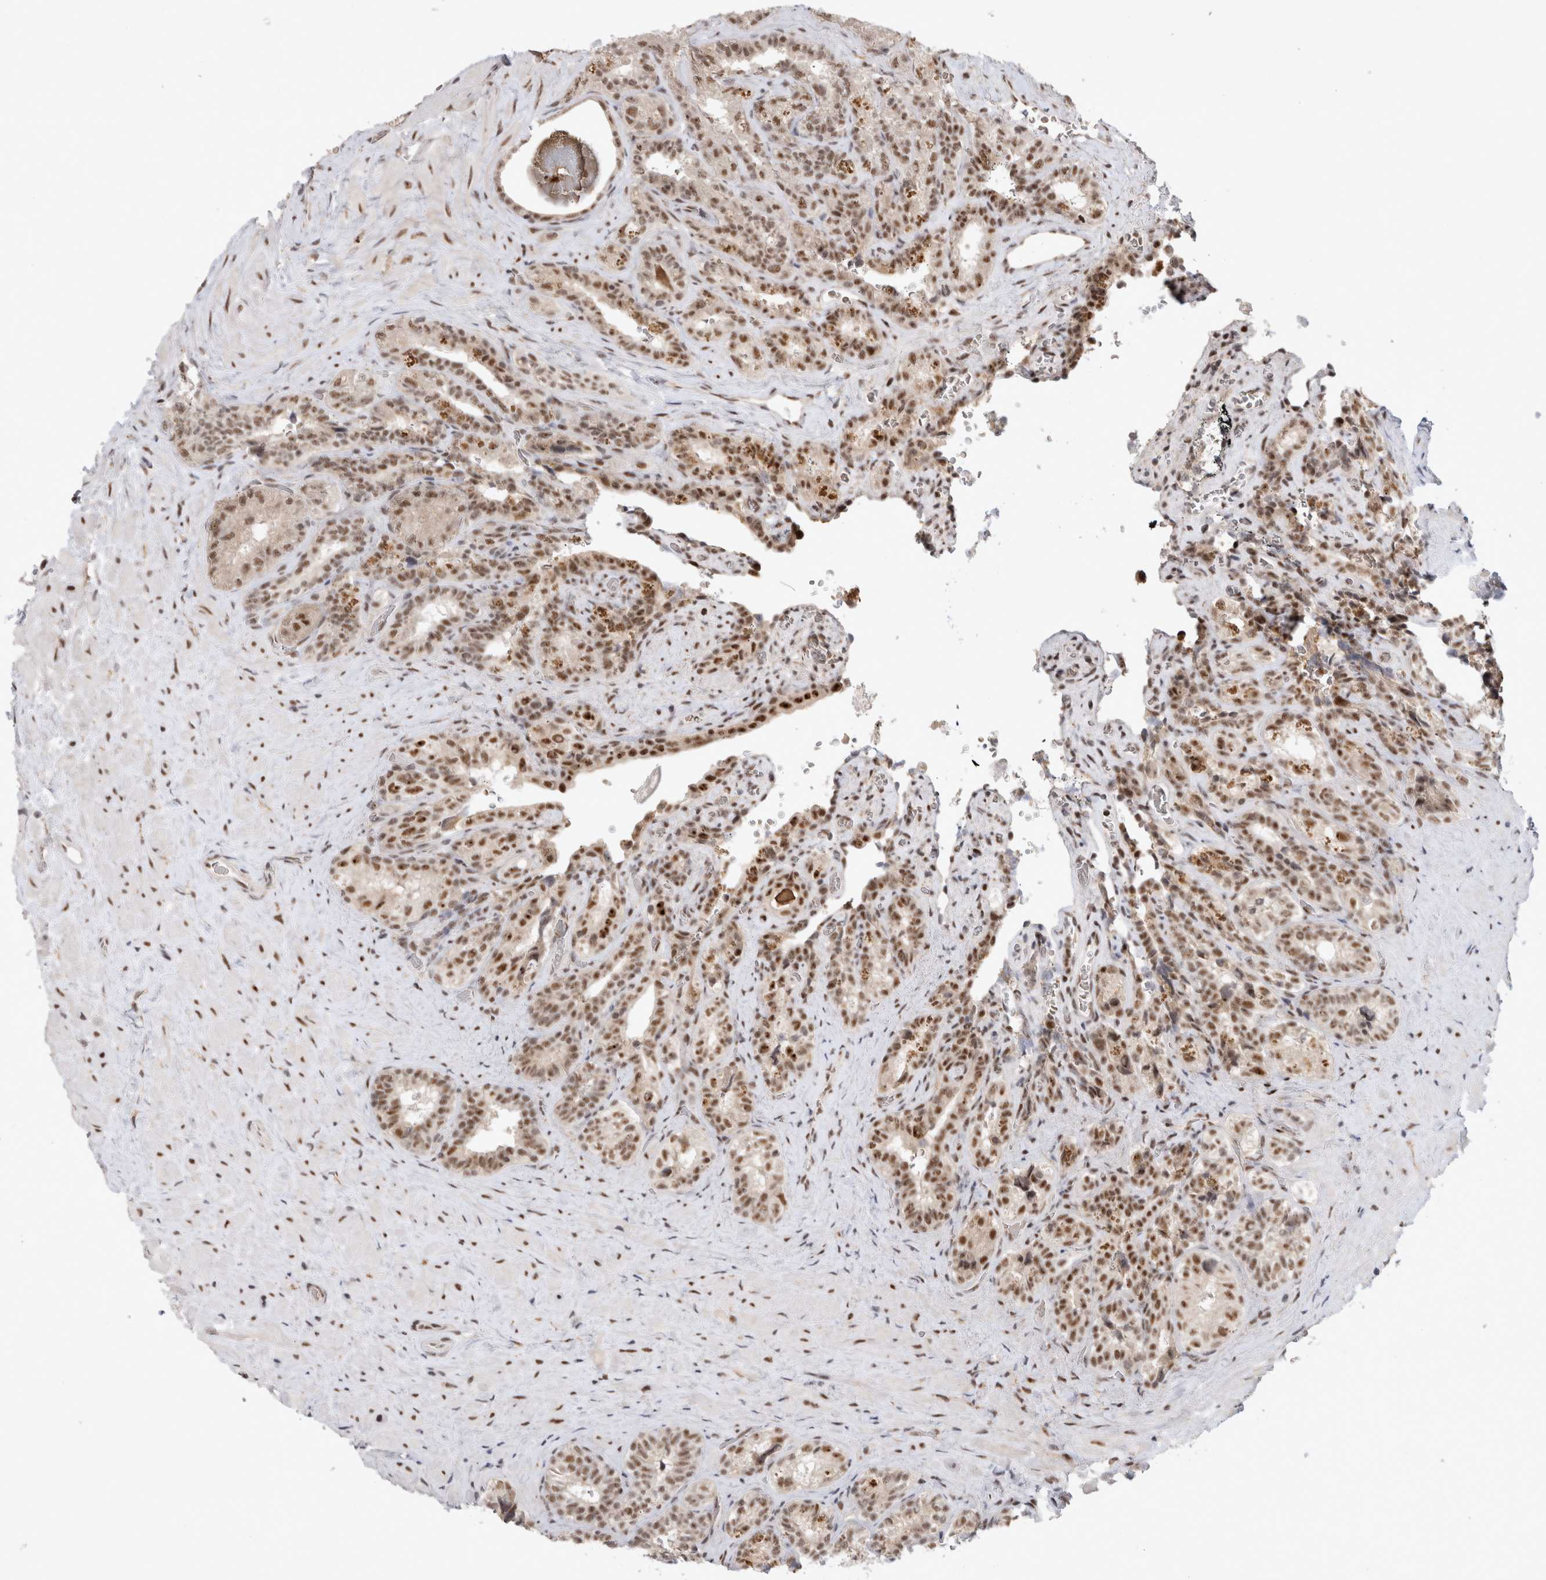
{"staining": {"intensity": "moderate", "quantity": "25%-75%", "location": "nuclear"}, "tissue": "seminal vesicle", "cell_type": "Glandular cells", "image_type": "normal", "snomed": [{"axis": "morphology", "description": "Normal tissue, NOS"}, {"axis": "topography", "description": "Prostate"}, {"axis": "topography", "description": "Seminal veicle"}], "caption": "Seminal vesicle stained with immunohistochemistry reveals moderate nuclear positivity in about 25%-75% of glandular cells.", "gene": "HESX1", "patient": {"sex": "male", "age": 67}}